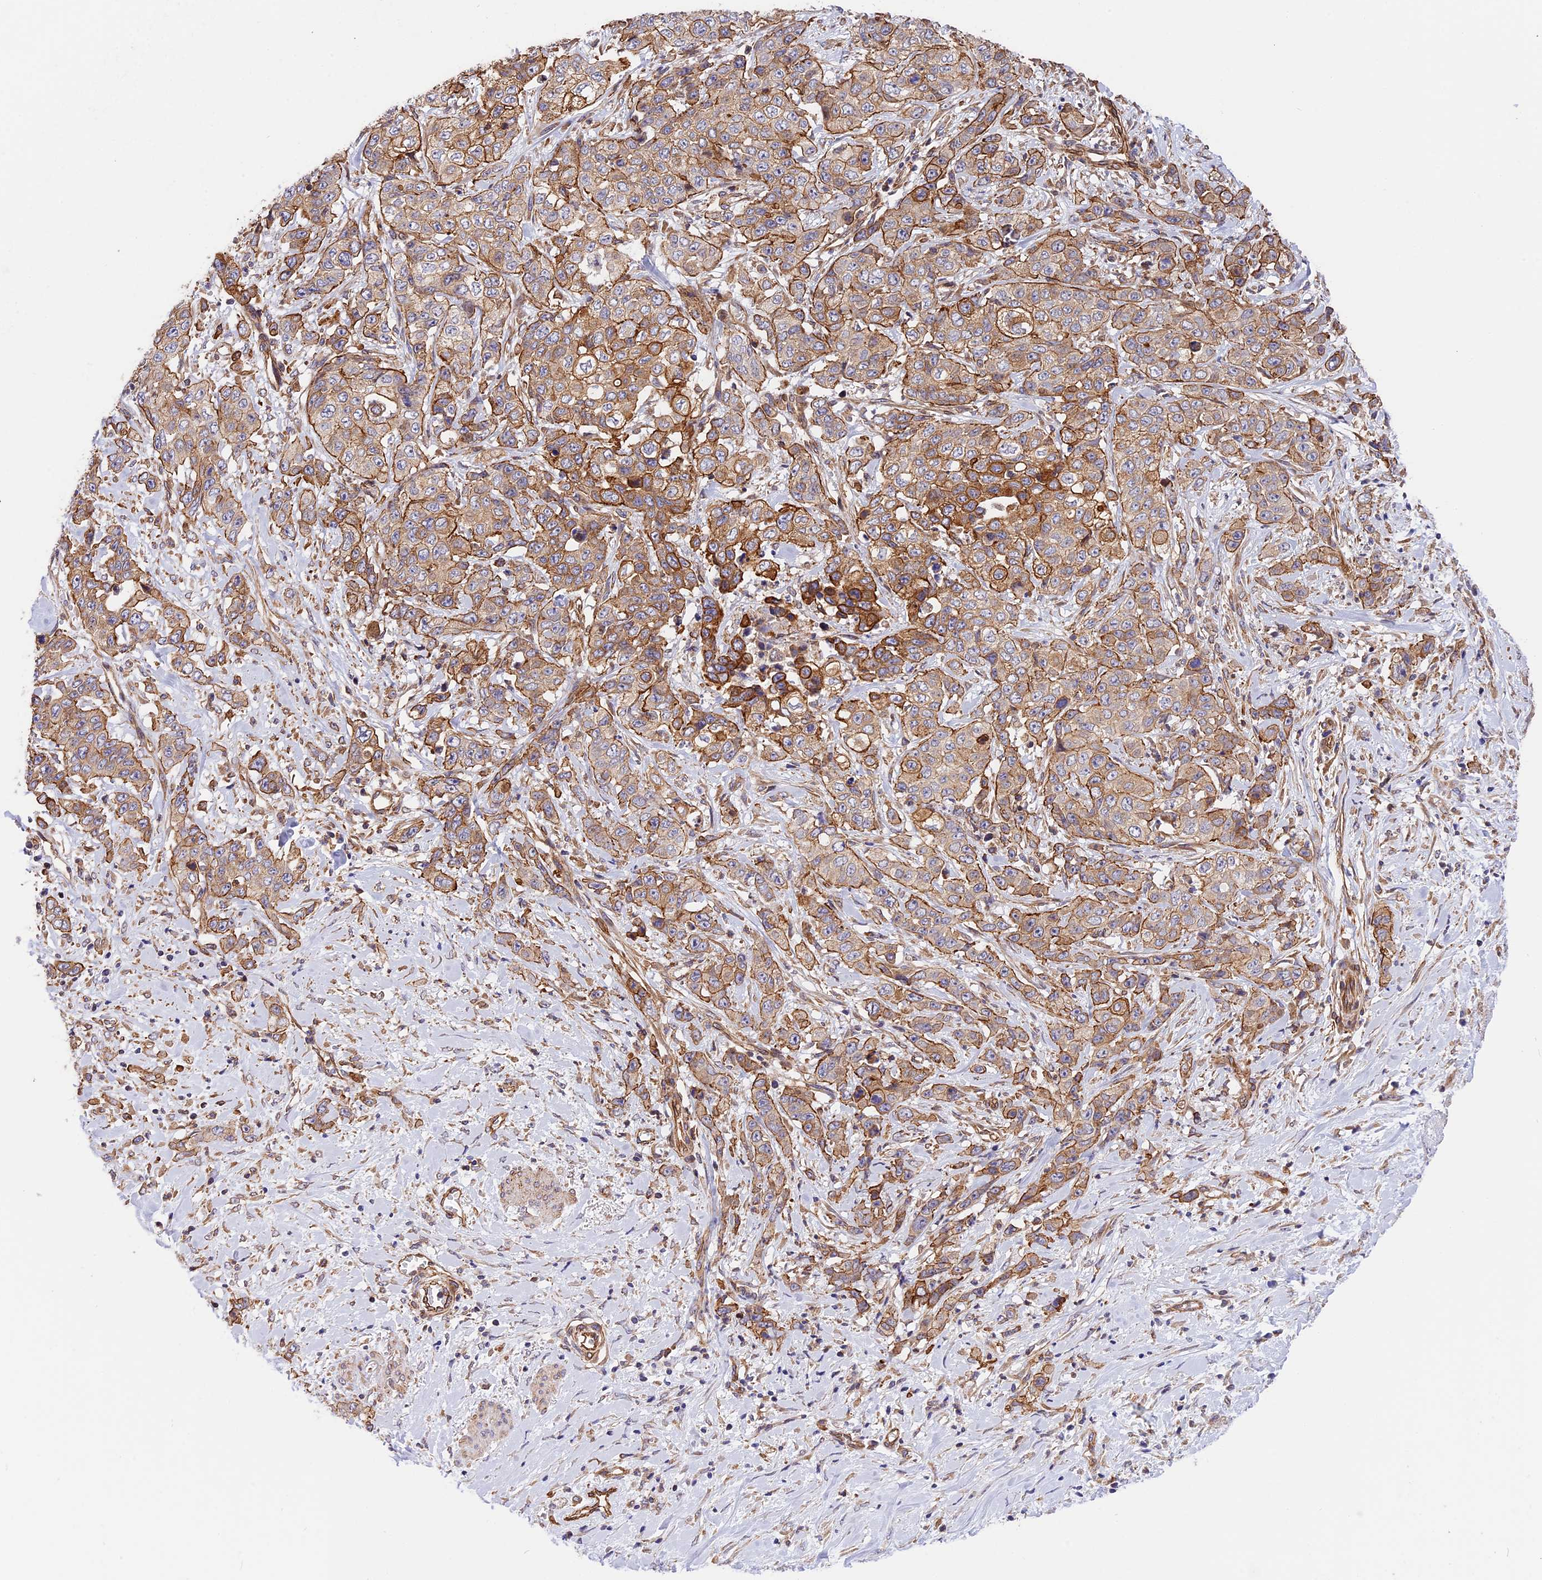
{"staining": {"intensity": "moderate", "quantity": "25%-75%", "location": "cytoplasmic/membranous"}, "tissue": "stomach cancer", "cell_type": "Tumor cells", "image_type": "cancer", "snomed": [{"axis": "morphology", "description": "Adenocarcinoma, NOS"}, {"axis": "topography", "description": "Stomach, upper"}], "caption": "This is a micrograph of immunohistochemistry staining of stomach adenocarcinoma, which shows moderate staining in the cytoplasmic/membranous of tumor cells.", "gene": "R3HDM4", "patient": {"sex": "male", "age": 62}}